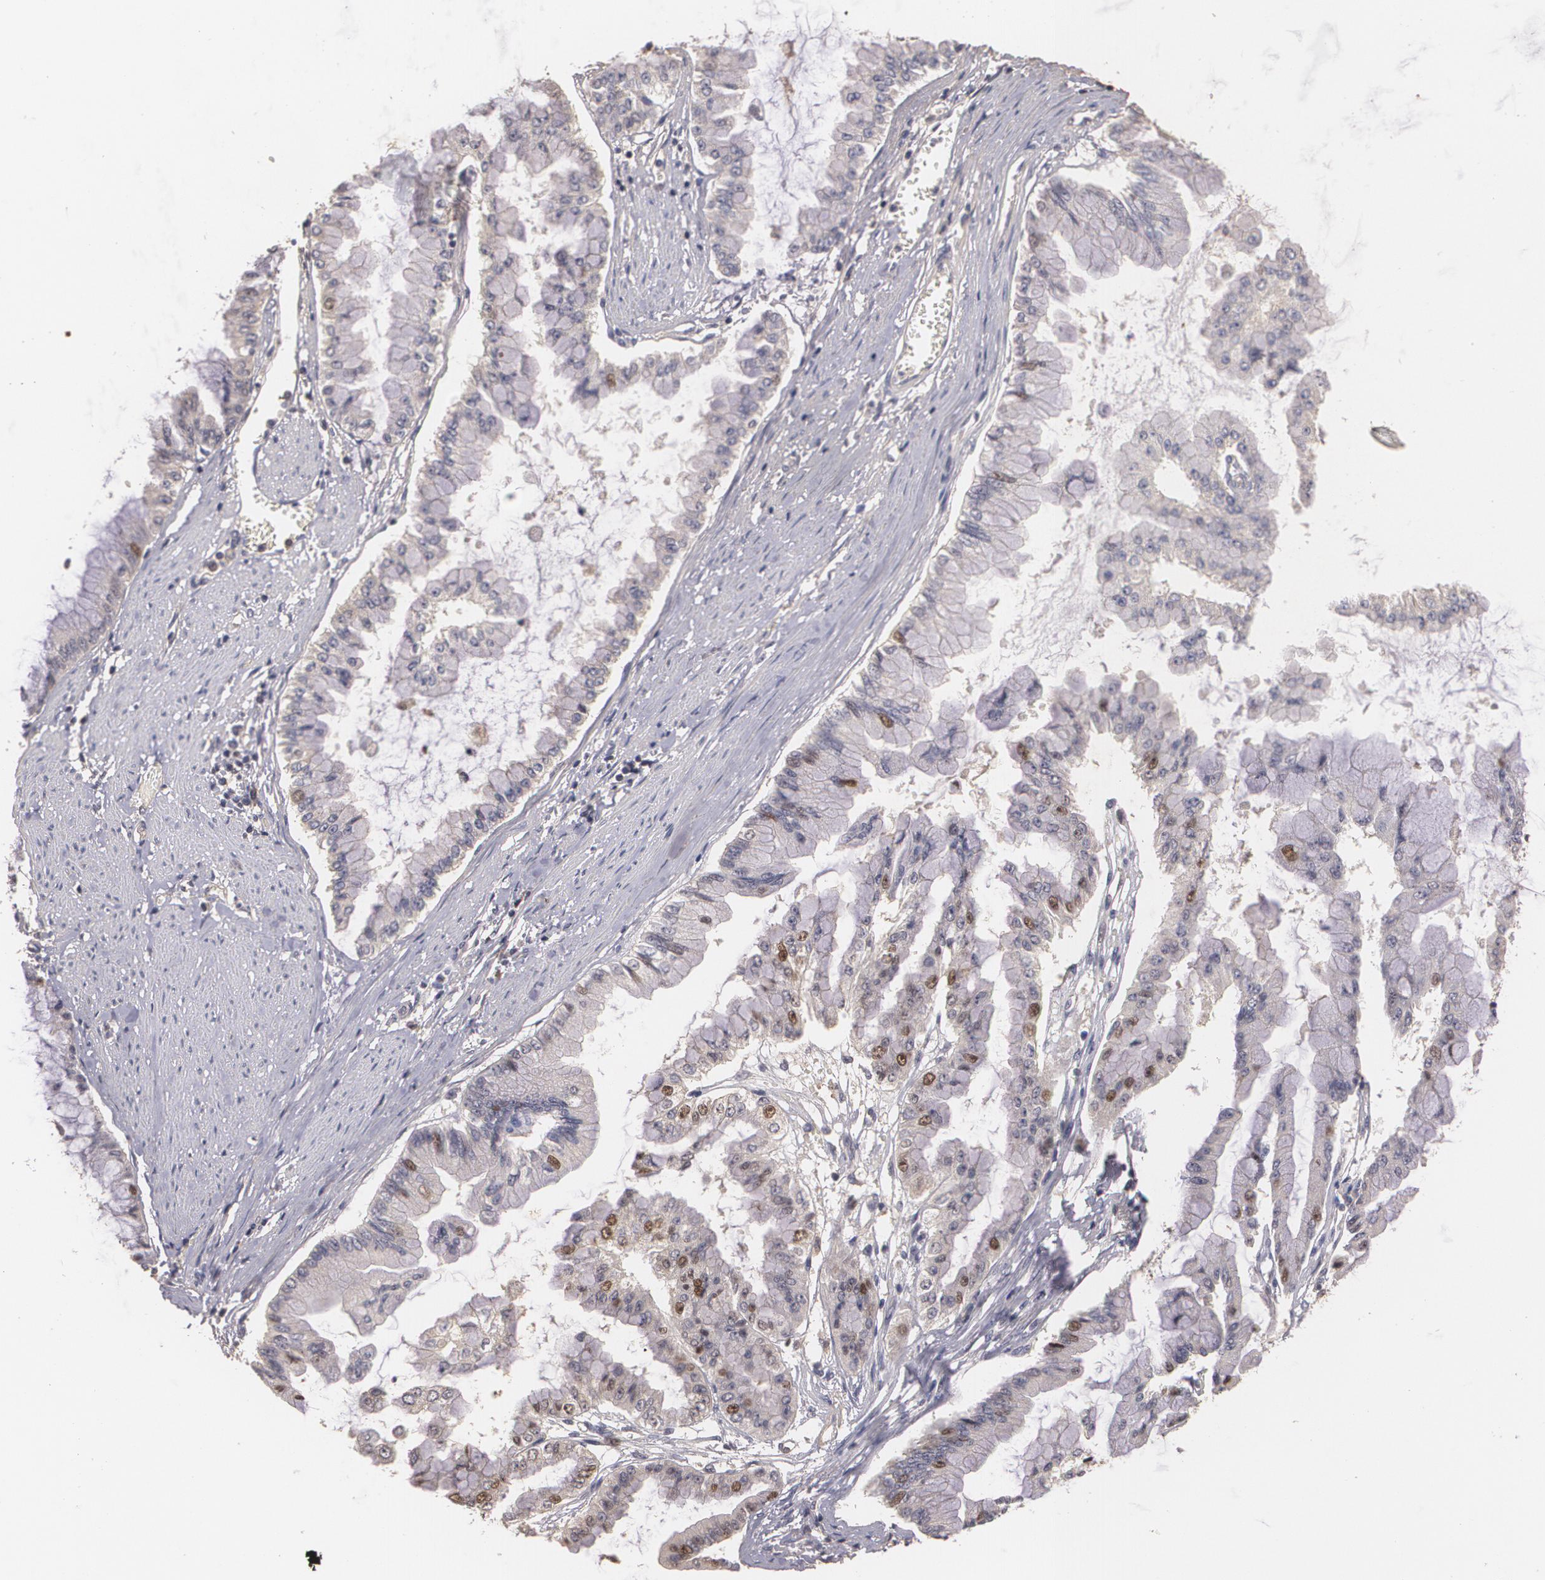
{"staining": {"intensity": "weak", "quantity": "<25%", "location": "nuclear"}, "tissue": "liver cancer", "cell_type": "Tumor cells", "image_type": "cancer", "snomed": [{"axis": "morphology", "description": "Cholangiocarcinoma"}, {"axis": "topography", "description": "Liver"}], "caption": "A high-resolution histopathology image shows immunohistochemistry staining of liver cancer (cholangiocarcinoma), which reveals no significant staining in tumor cells.", "gene": "BRCA1", "patient": {"sex": "female", "age": 79}}